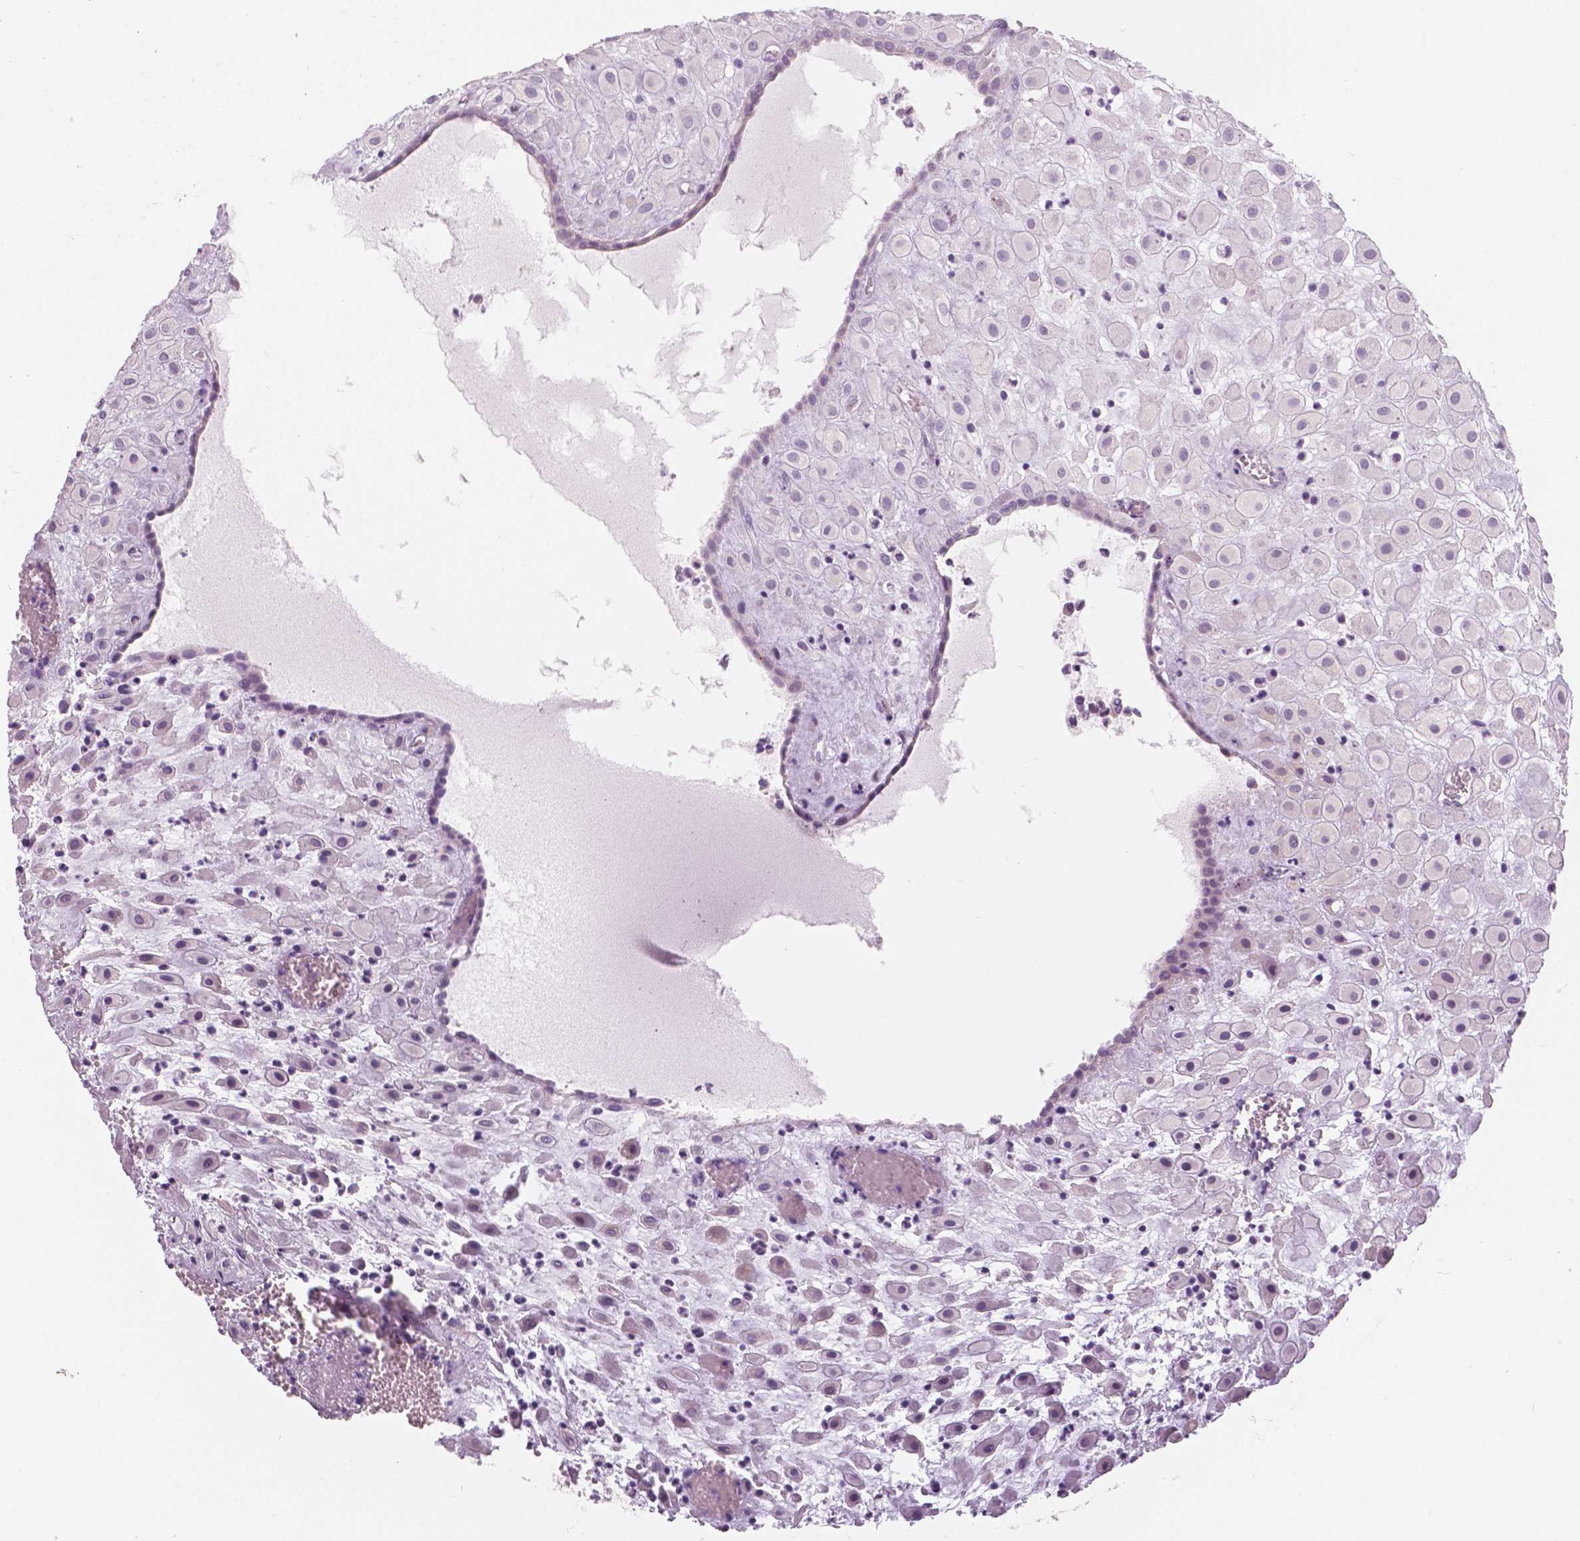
{"staining": {"intensity": "negative", "quantity": "none", "location": "none"}, "tissue": "placenta", "cell_type": "Decidual cells", "image_type": "normal", "snomed": [{"axis": "morphology", "description": "Normal tissue, NOS"}, {"axis": "topography", "description": "Placenta"}], "caption": "IHC micrograph of benign placenta stained for a protein (brown), which exhibits no staining in decidual cells.", "gene": "A4GNT", "patient": {"sex": "female", "age": 24}}